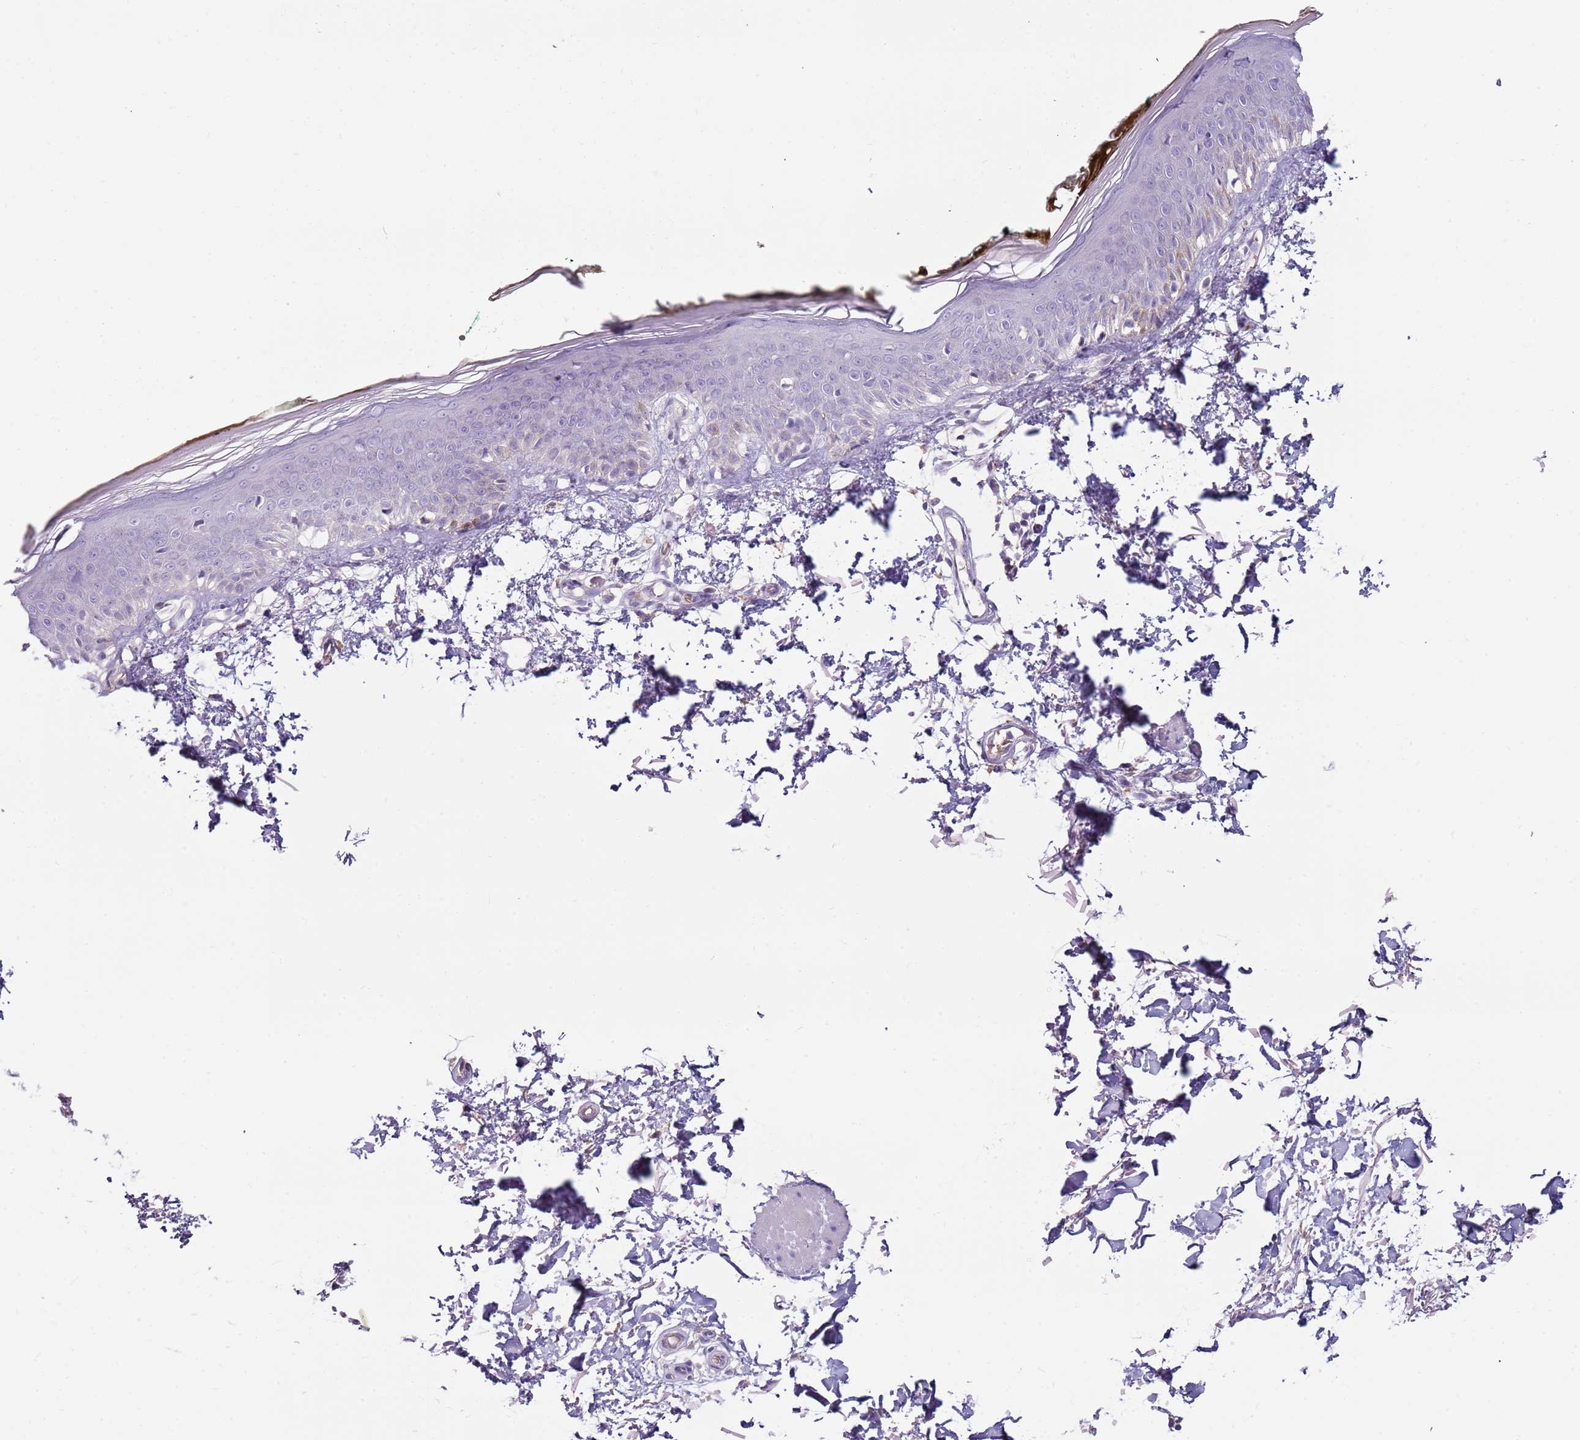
{"staining": {"intensity": "negative", "quantity": "none", "location": "none"}, "tissue": "skin", "cell_type": "Fibroblasts", "image_type": "normal", "snomed": [{"axis": "morphology", "description": "Normal tissue, NOS"}, {"axis": "topography", "description": "Skin"}], "caption": "Fibroblasts show no significant positivity in unremarkable skin. Nuclei are stained in blue.", "gene": "ARHGAP5", "patient": {"sex": "male", "age": 62}}